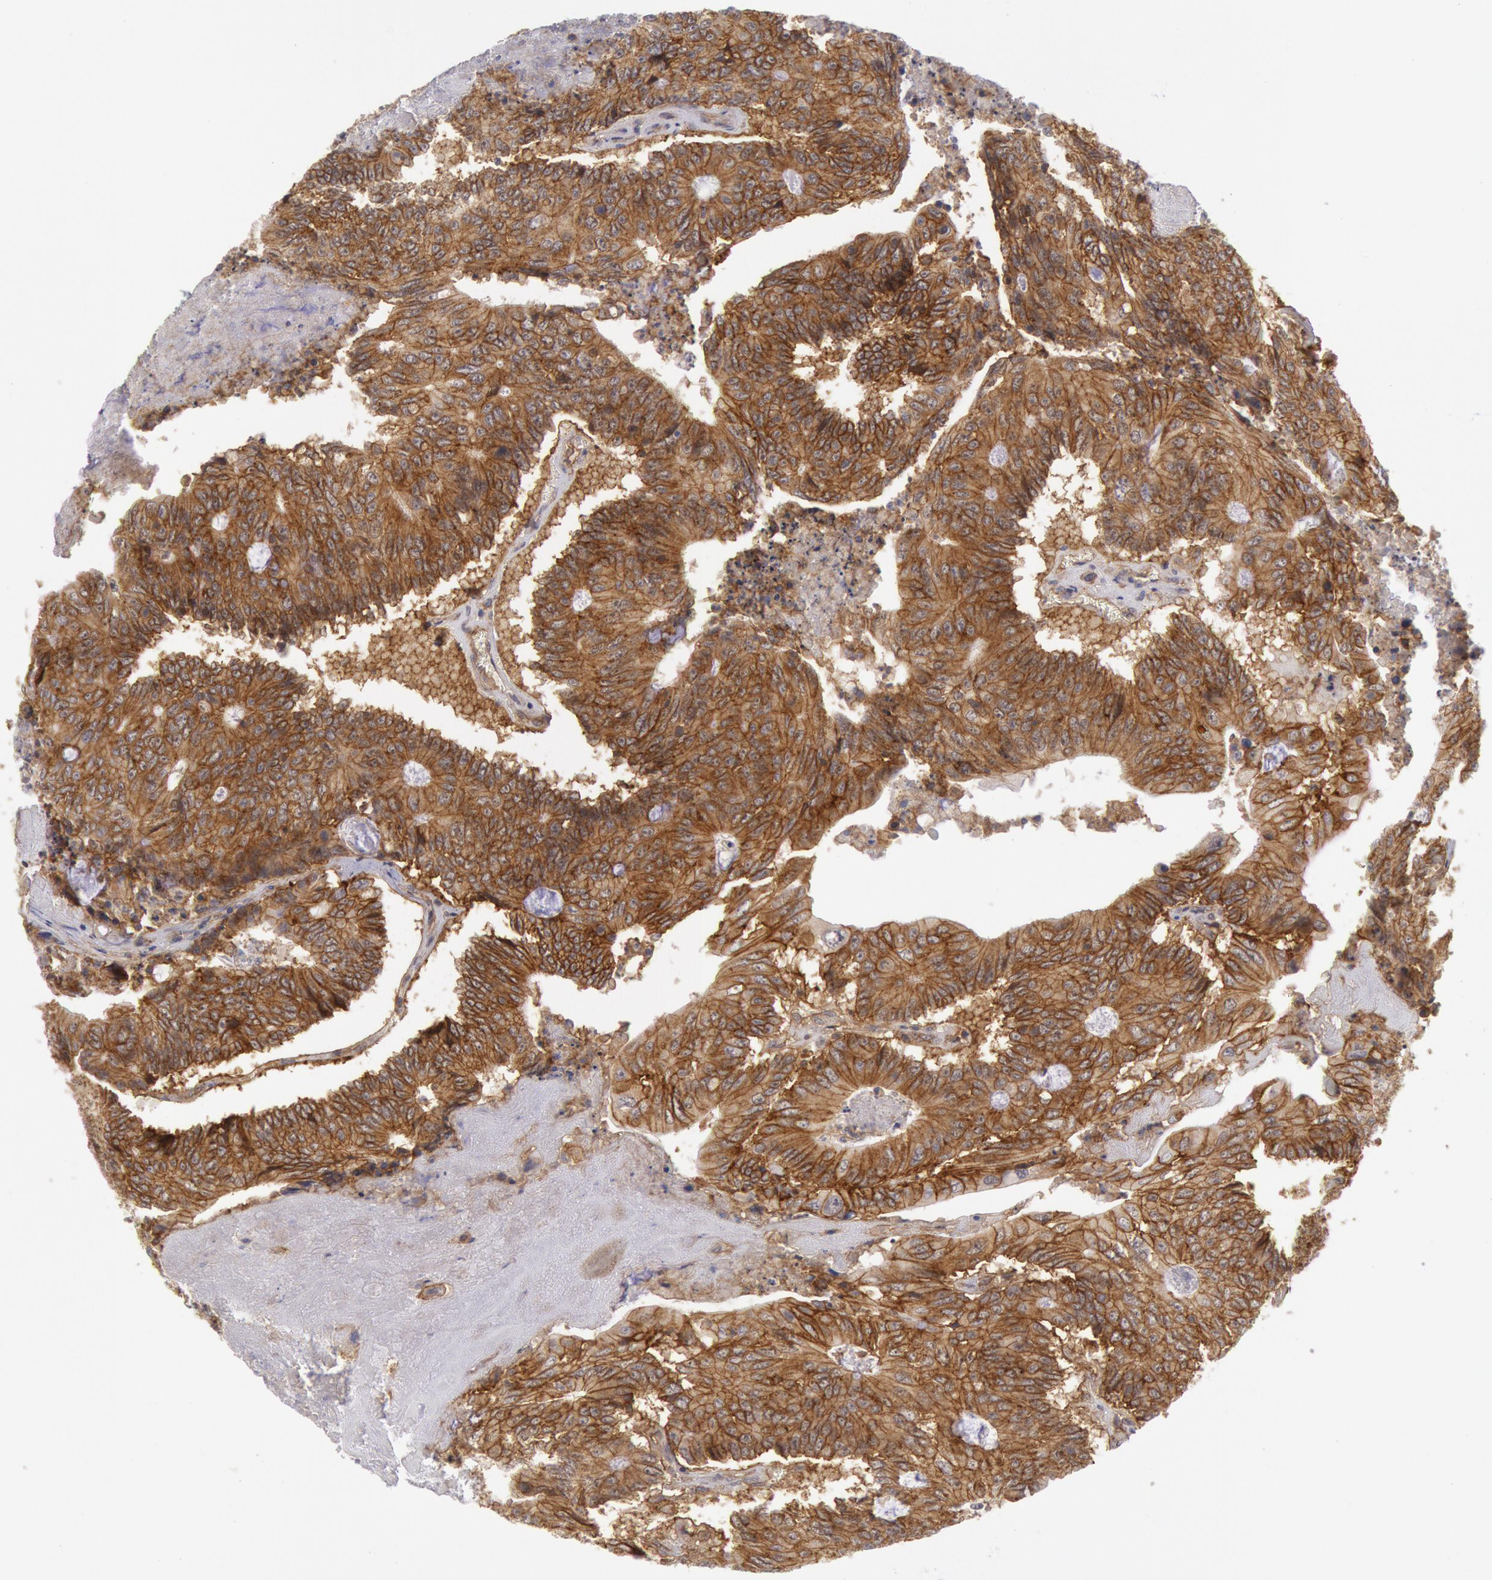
{"staining": {"intensity": "strong", "quantity": ">75%", "location": "cytoplasmic/membranous"}, "tissue": "colorectal cancer", "cell_type": "Tumor cells", "image_type": "cancer", "snomed": [{"axis": "morphology", "description": "Adenocarcinoma, NOS"}, {"axis": "topography", "description": "Colon"}], "caption": "About >75% of tumor cells in human colorectal cancer demonstrate strong cytoplasmic/membranous protein staining as visualized by brown immunohistochemical staining.", "gene": "STX4", "patient": {"sex": "male", "age": 65}}